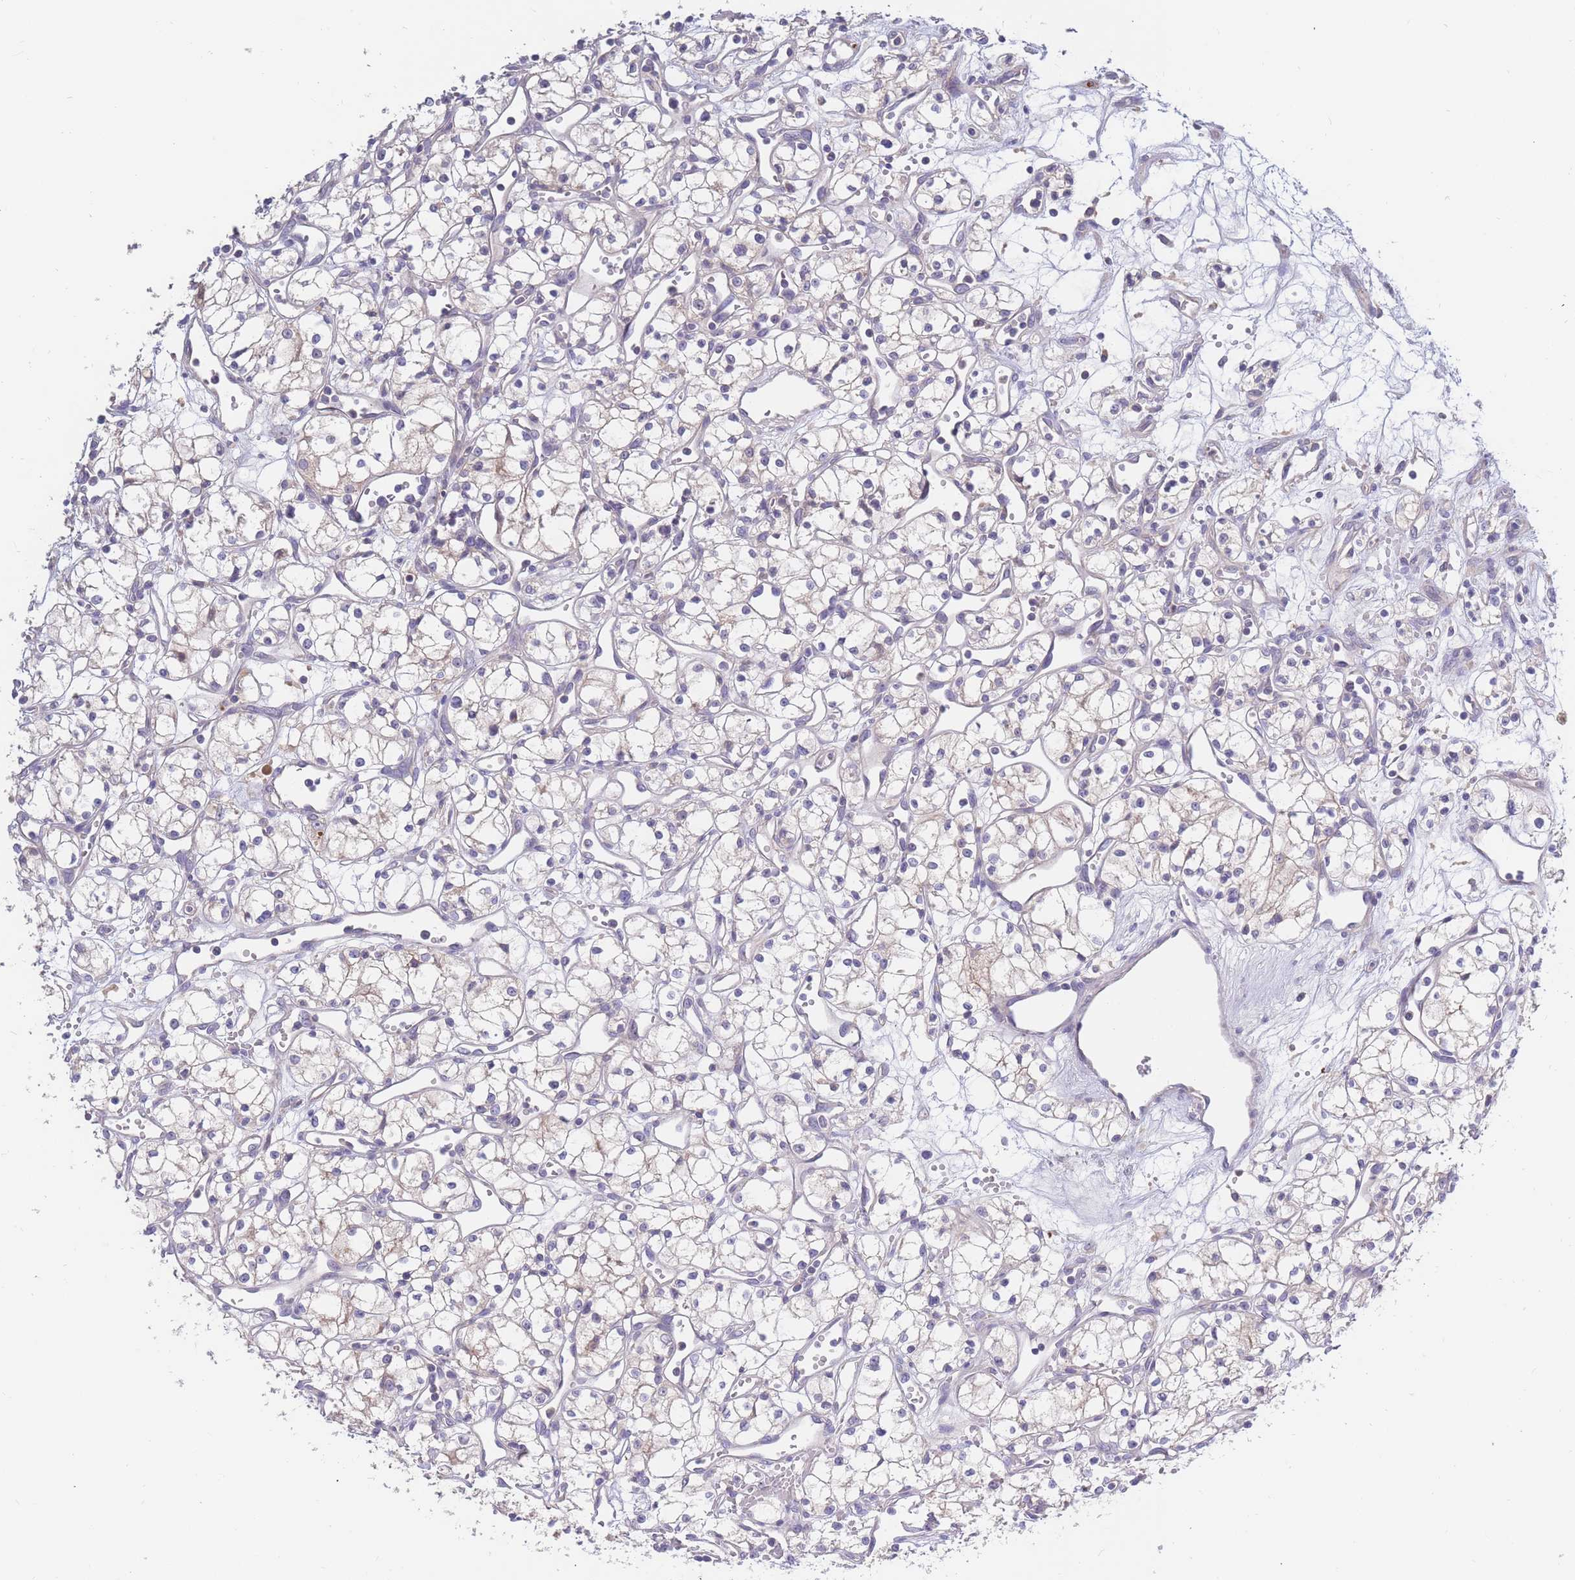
{"staining": {"intensity": "negative", "quantity": "none", "location": "none"}, "tissue": "renal cancer", "cell_type": "Tumor cells", "image_type": "cancer", "snomed": [{"axis": "morphology", "description": "Adenocarcinoma, NOS"}, {"axis": "topography", "description": "Kidney"}], "caption": "Immunohistochemical staining of renal cancer displays no significant expression in tumor cells.", "gene": "BORCS5", "patient": {"sex": "male", "age": 59}}